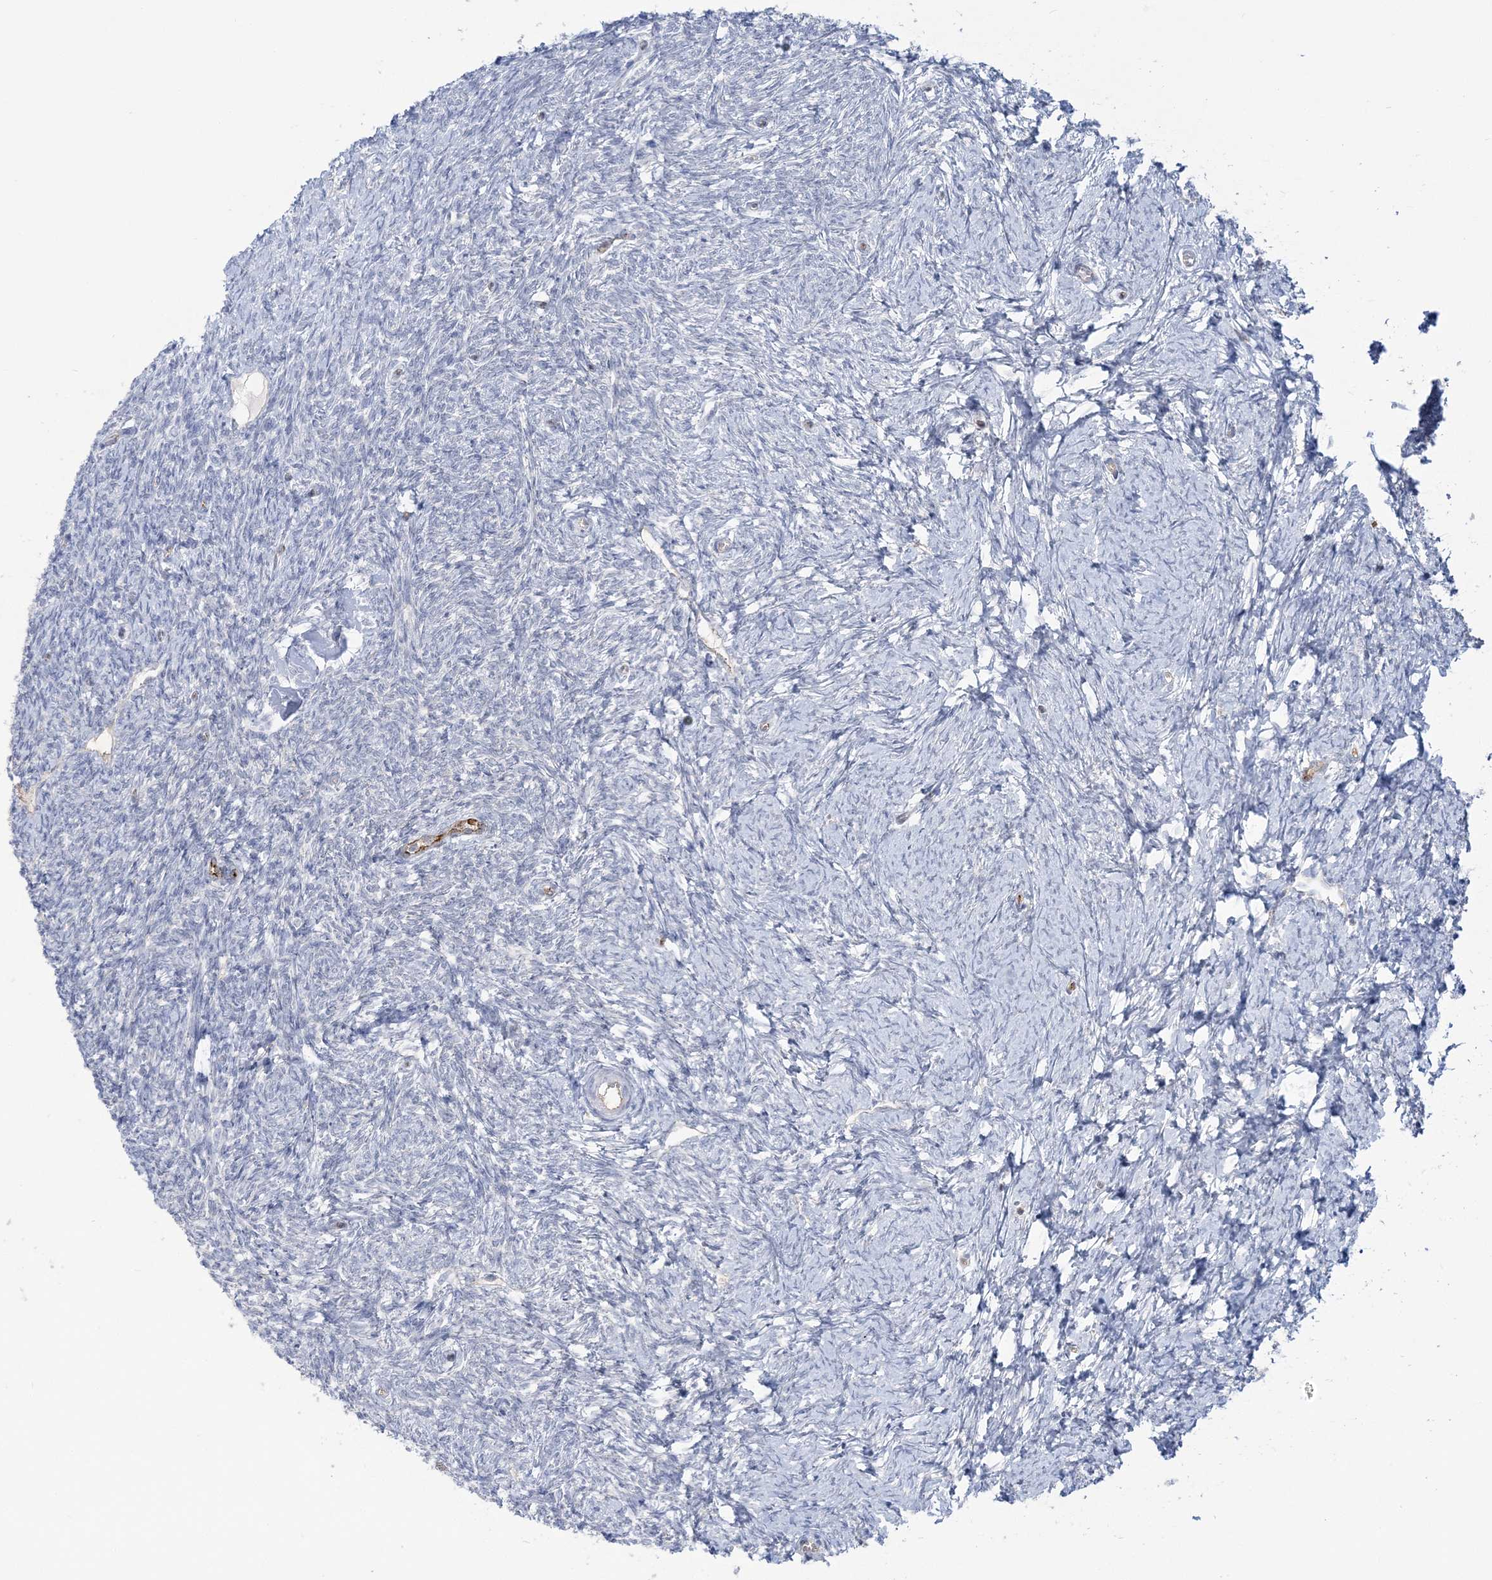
{"staining": {"intensity": "negative", "quantity": "none", "location": "none"}, "tissue": "ovary", "cell_type": "Follicle cells", "image_type": "normal", "snomed": [{"axis": "morphology", "description": "Normal tissue, NOS"}, {"axis": "morphology", "description": "Cyst, NOS"}, {"axis": "topography", "description": "Ovary"}], "caption": "Protein analysis of unremarkable ovary displays no significant expression in follicle cells. (Brightfield microscopy of DAB immunohistochemistry at high magnification).", "gene": "INPP1", "patient": {"sex": "female", "age": 33}}